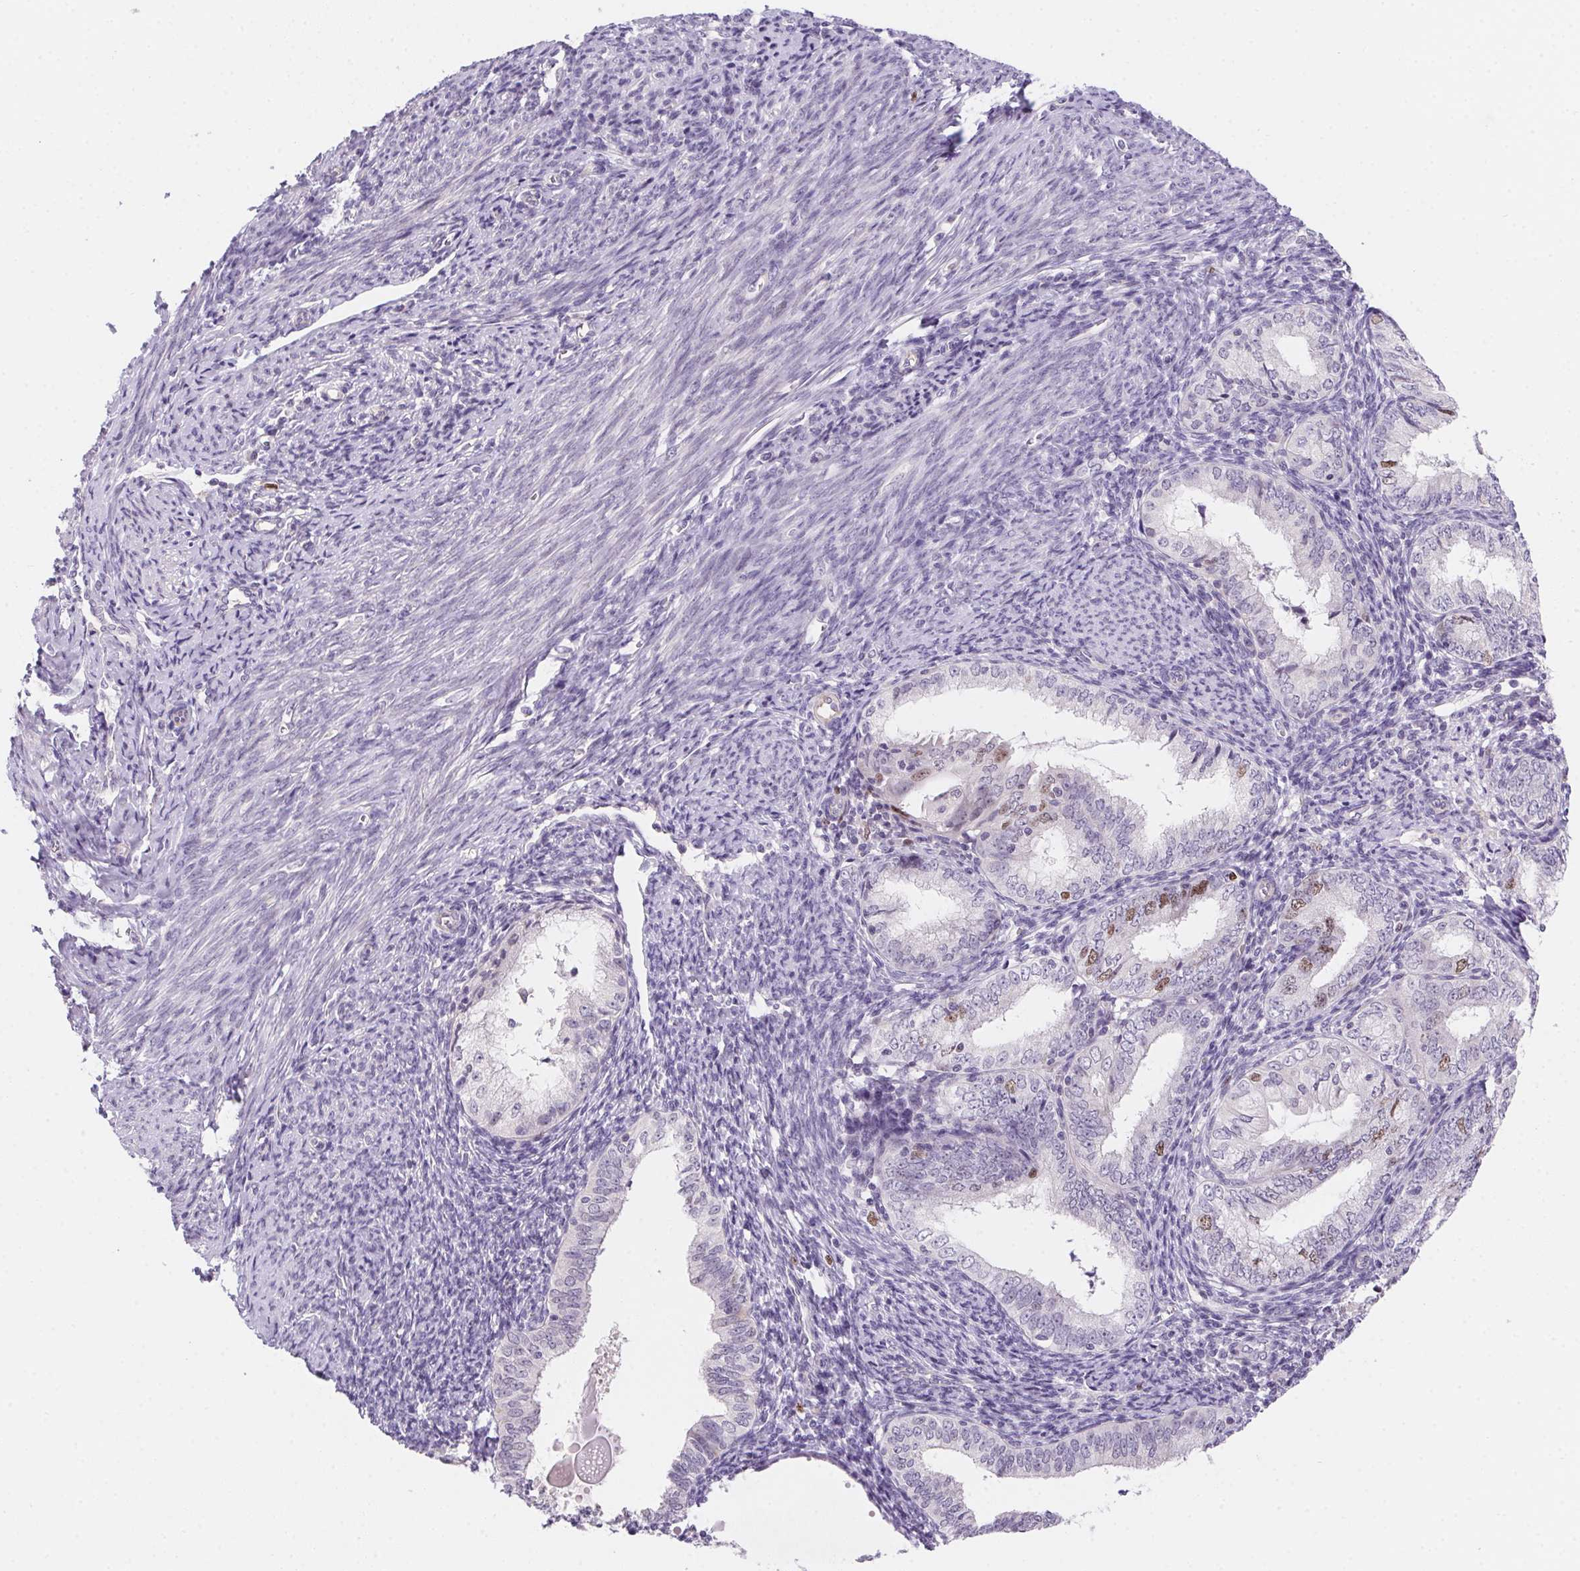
{"staining": {"intensity": "weak", "quantity": "<25%", "location": "nuclear"}, "tissue": "endometrial cancer", "cell_type": "Tumor cells", "image_type": "cancer", "snomed": [{"axis": "morphology", "description": "Adenocarcinoma, NOS"}, {"axis": "topography", "description": "Endometrium"}], "caption": "Tumor cells show no significant expression in endometrial cancer (adenocarcinoma).", "gene": "HELLS", "patient": {"sex": "female", "age": 55}}